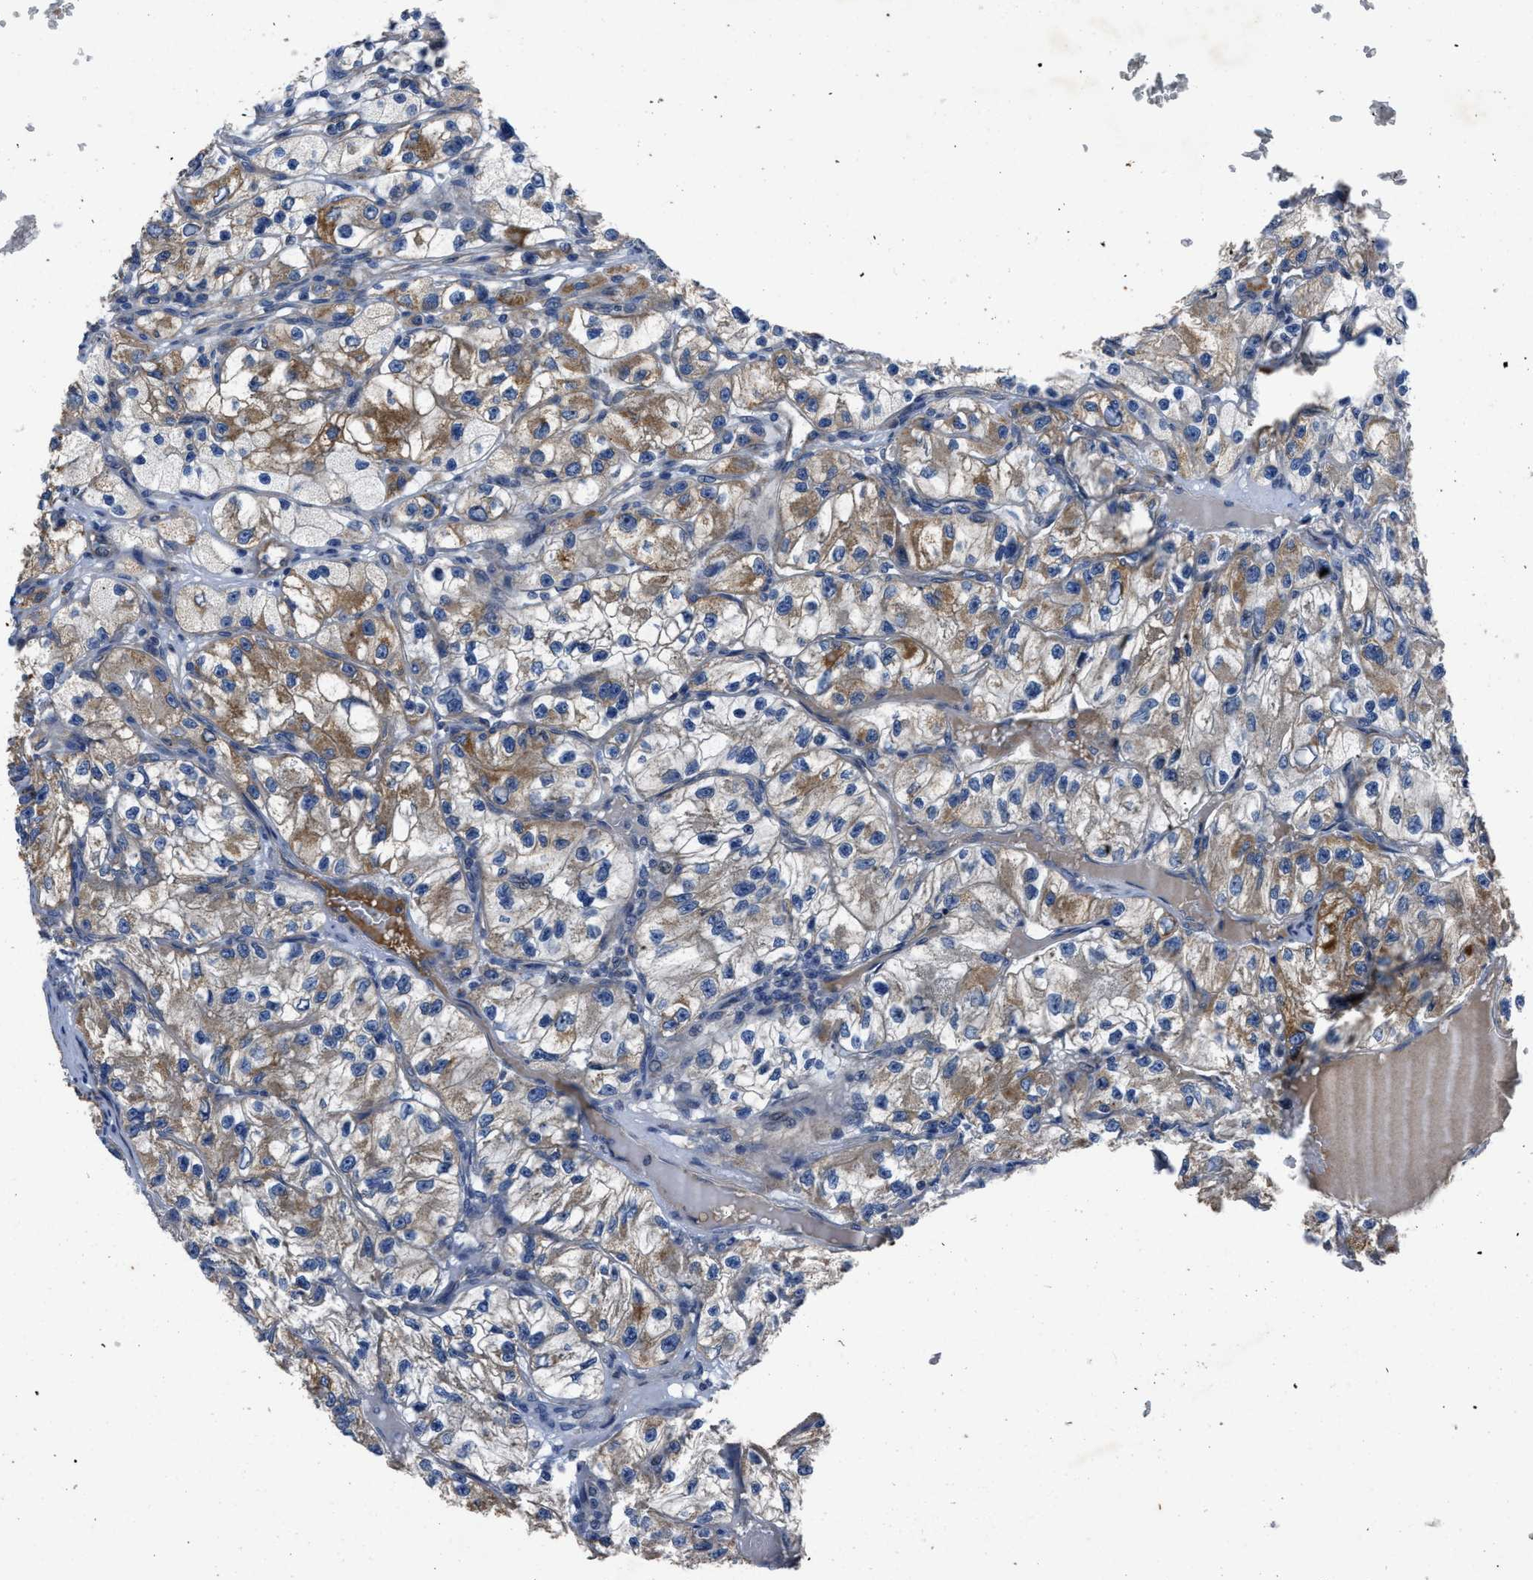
{"staining": {"intensity": "moderate", "quantity": "25%-75%", "location": "cytoplasmic/membranous"}, "tissue": "renal cancer", "cell_type": "Tumor cells", "image_type": "cancer", "snomed": [{"axis": "morphology", "description": "Adenocarcinoma, NOS"}, {"axis": "topography", "description": "Kidney"}], "caption": "IHC micrograph of renal cancer stained for a protein (brown), which exhibits medium levels of moderate cytoplasmic/membranous positivity in approximately 25%-75% of tumor cells.", "gene": "ERC1", "patient": {"sex": "female", "age": 57}}